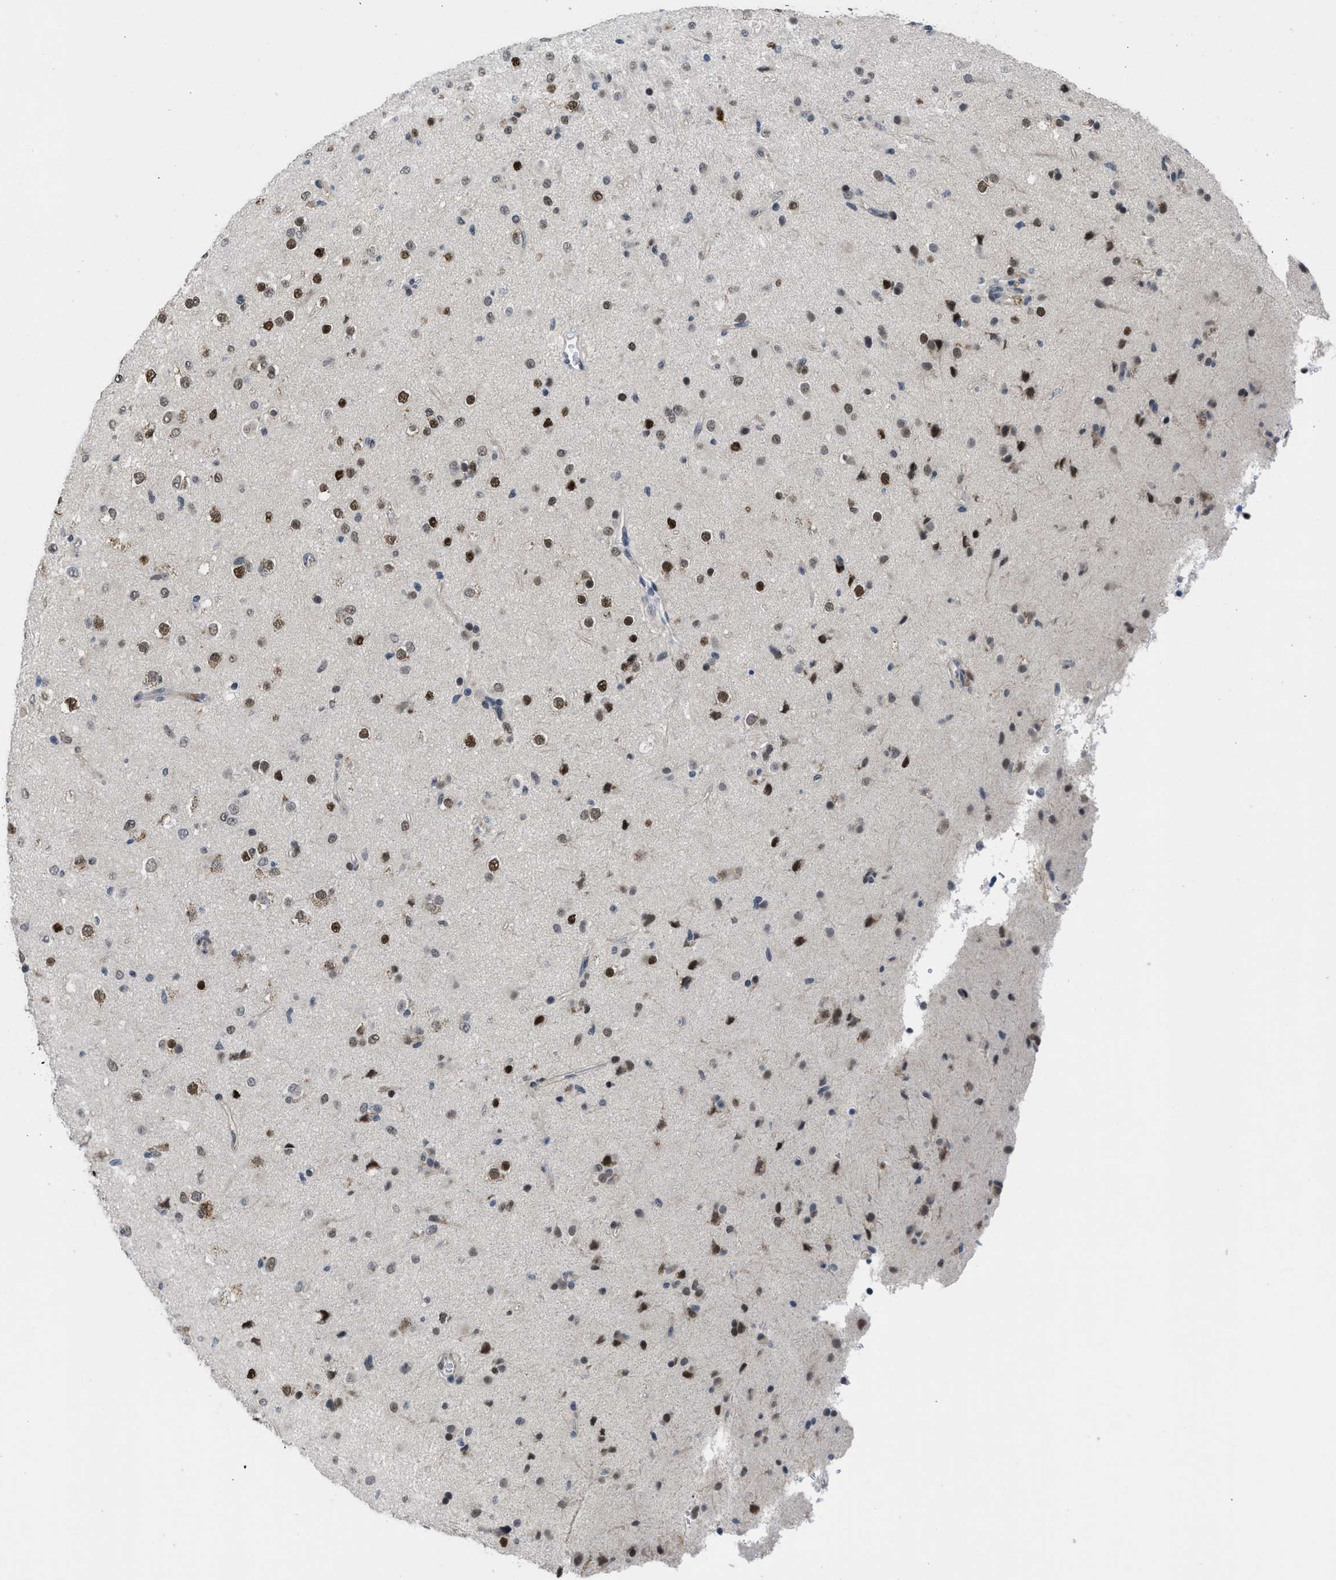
{"staining": {"intensity": "strong", "quantity": ">75%", "location": "nuclear"}, "tissue": "glioma", "cell_type": "Tumor cells", "image_type": "cancer", "snomed": [{"axis": "morphology", "description": "Glioma, malignant, Low grade"}, {"axis": "topography", "description": "Brain"}], "caption": "Immunohistochemical staining of glioma shows strong nuclear protein positivity in approximately >75% of tumor cells.", "gene": "TERF2IP", "patient": {"sex": "male", "age": 65}}